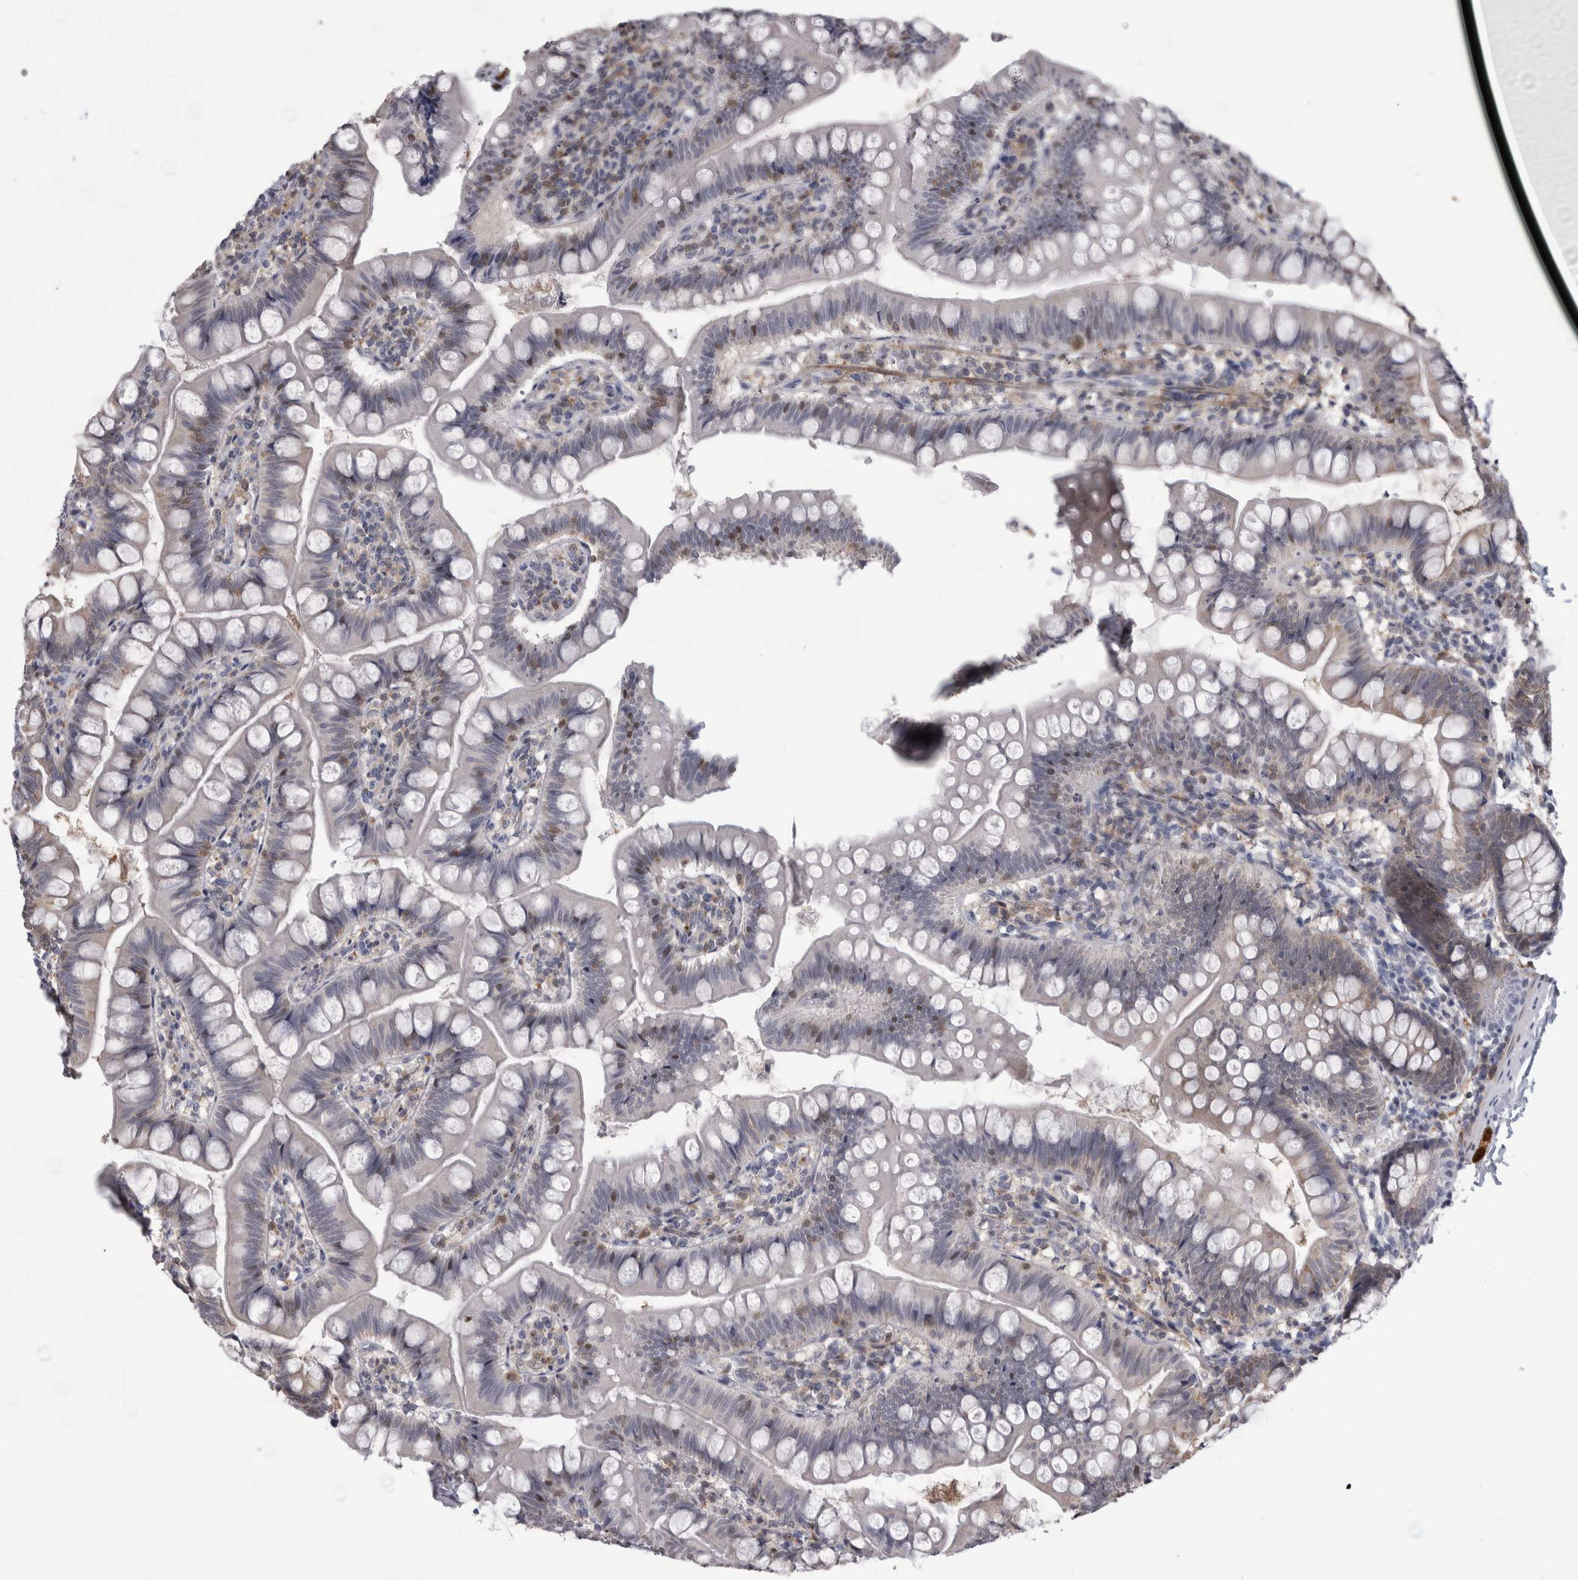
{"staining": {"intensity": "moderate", "quantity": "<25%", "location": "cytoplasmic/membranous"}, "tissue": "small intestine", "cell_type": "Glandular cells", "image_type": "normal", "snomed": [{"axis": "morphology", "description": "Normal tissue, NOS"}, {"axis": "topography", "description": "Small intestine"}], "caption": "The photomicrograph shows staining of benign small intestine, revealing moderate cytoplasmic/membranous protein expression (brown color) within glandular cells. The protein of interest is stained brown, and the nuclei are stained in blue (DAB IHC with brightfield microscopy, high magnification).", "gene": "ACOT7", "patient": {"sex": "male", "age": 7}}